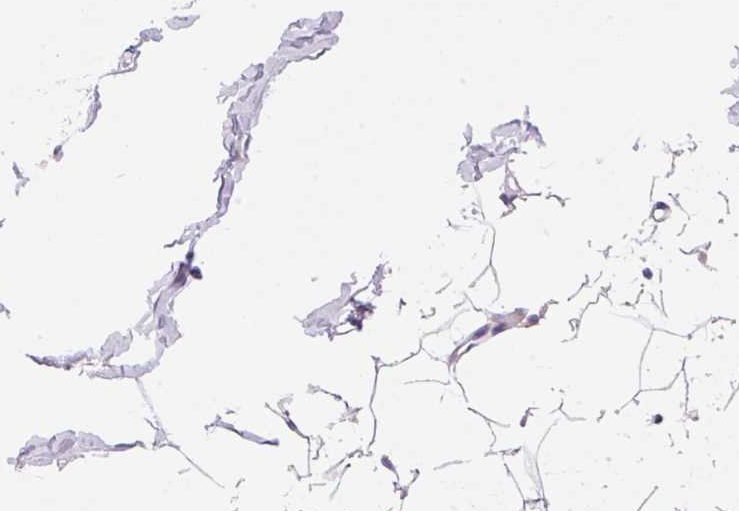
{"staining": {"intensity": "negative", "quantity": "none", "location": "none"}, "tissue": "breast", "cell_type": "Adipocytes", "image_type": "normal", "snomed": [{"axis": "morphology", "description": "Normal tissue, NOS"}, {"axis": "topography", "description": "Breast"}], "caption": "A high-resolution micrograph shows IHC staining of benign breast, which demonstrates no significant positivity in adipocytes.", "gene": "PNPLA5", "patient": {"sex": "female", "age": 27}}